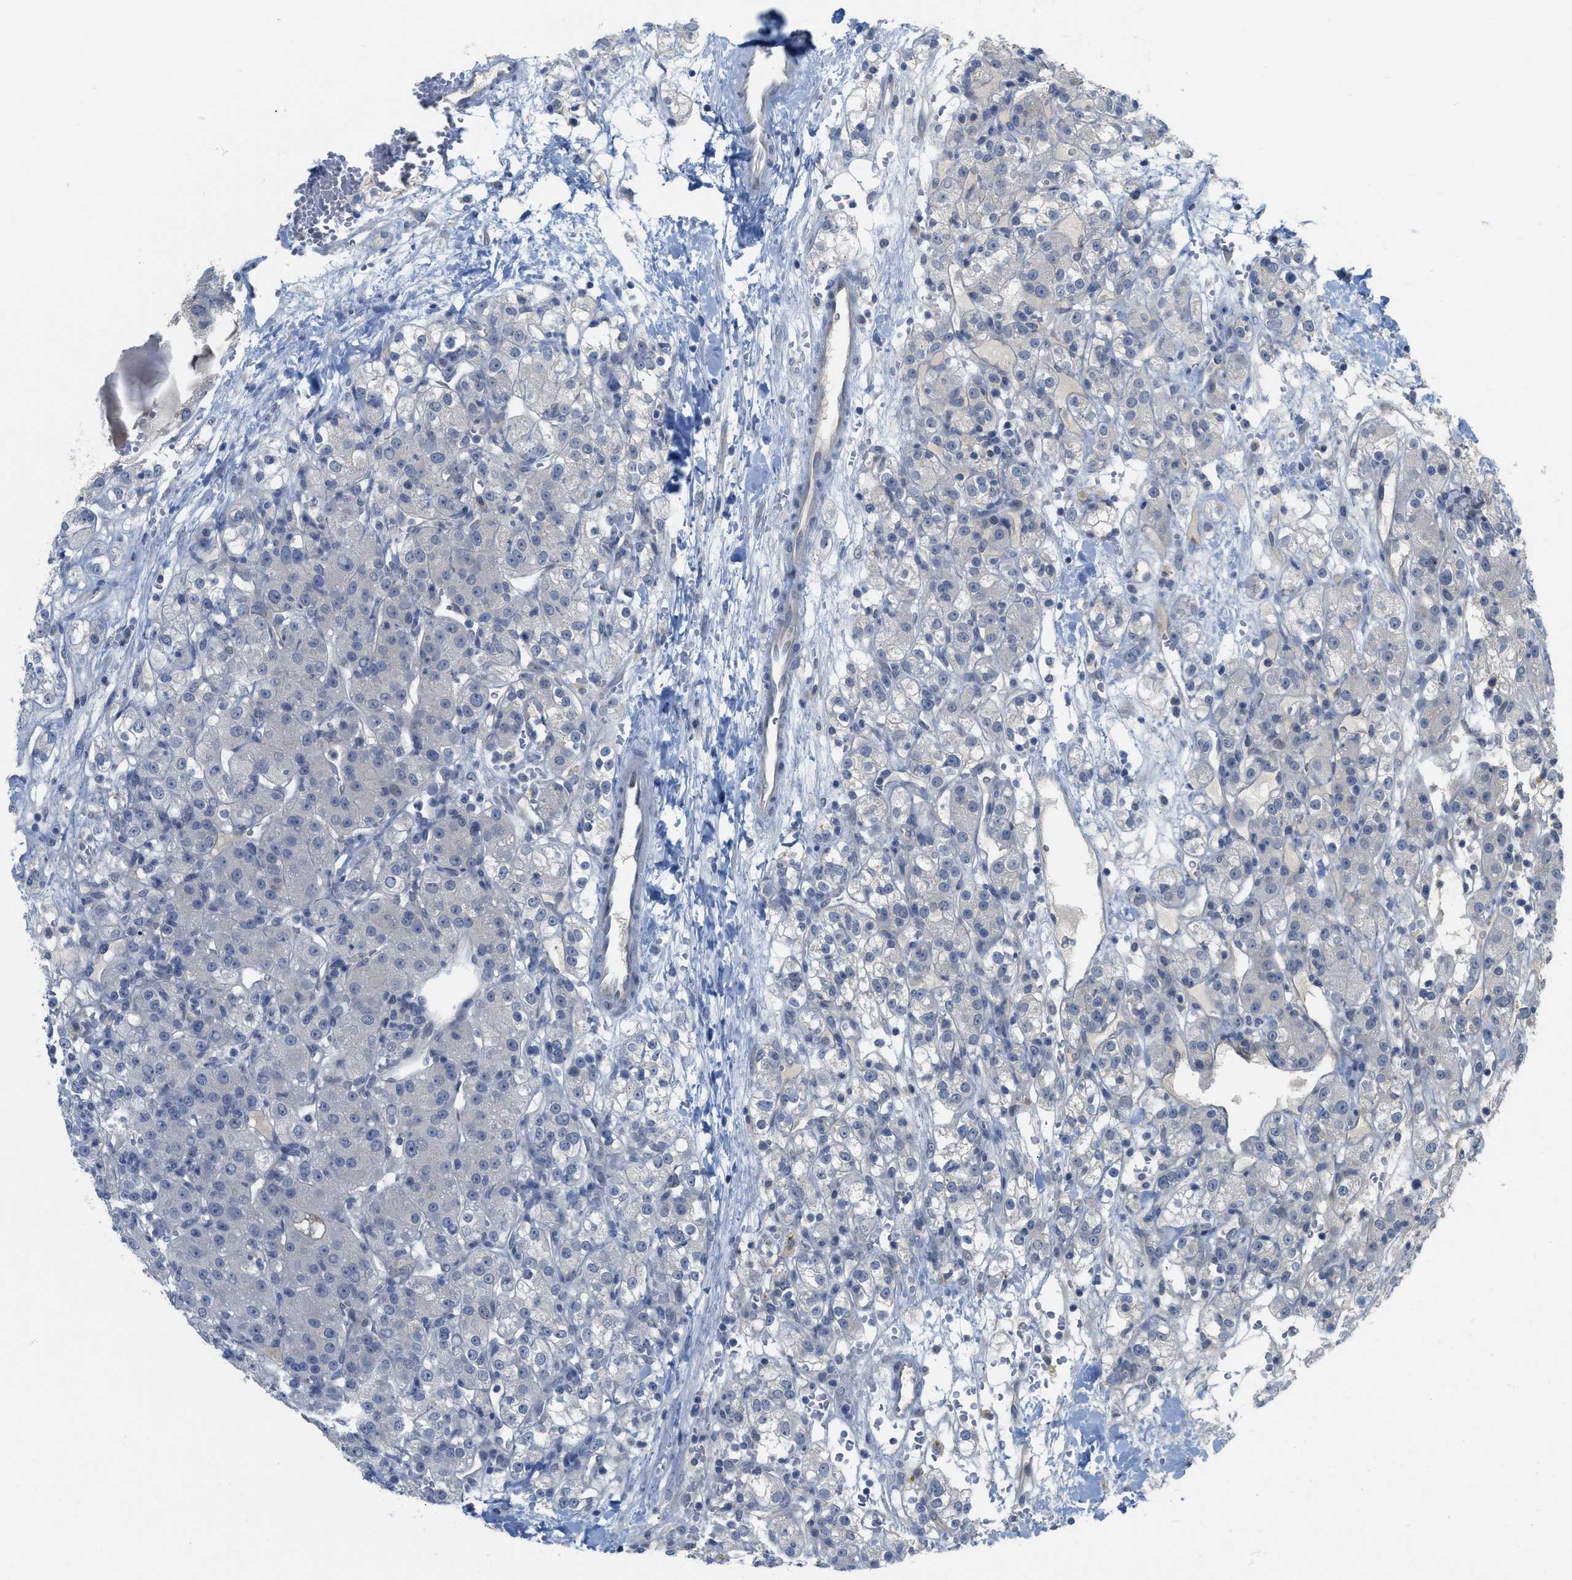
{"staining": {"intensity": "negative", "quantity": "none", "location": "none"}, "tissue": "renal cancer", "cell_type": "Tumor cells", "image_type": "cancer", "snomed": [{"axis": "morphology", "description": "Normal tissue, NOS"}, {"axis": "morphology", "description": "Adenocarcinoma, NOS"}, {"axis": "topography", "description": "Kidney"}], "caption": "Tumor cells show no significant positivity in renal cancer.", "gene": "TNFAIP1", "patient": {"sex": "male", "age": 61}}